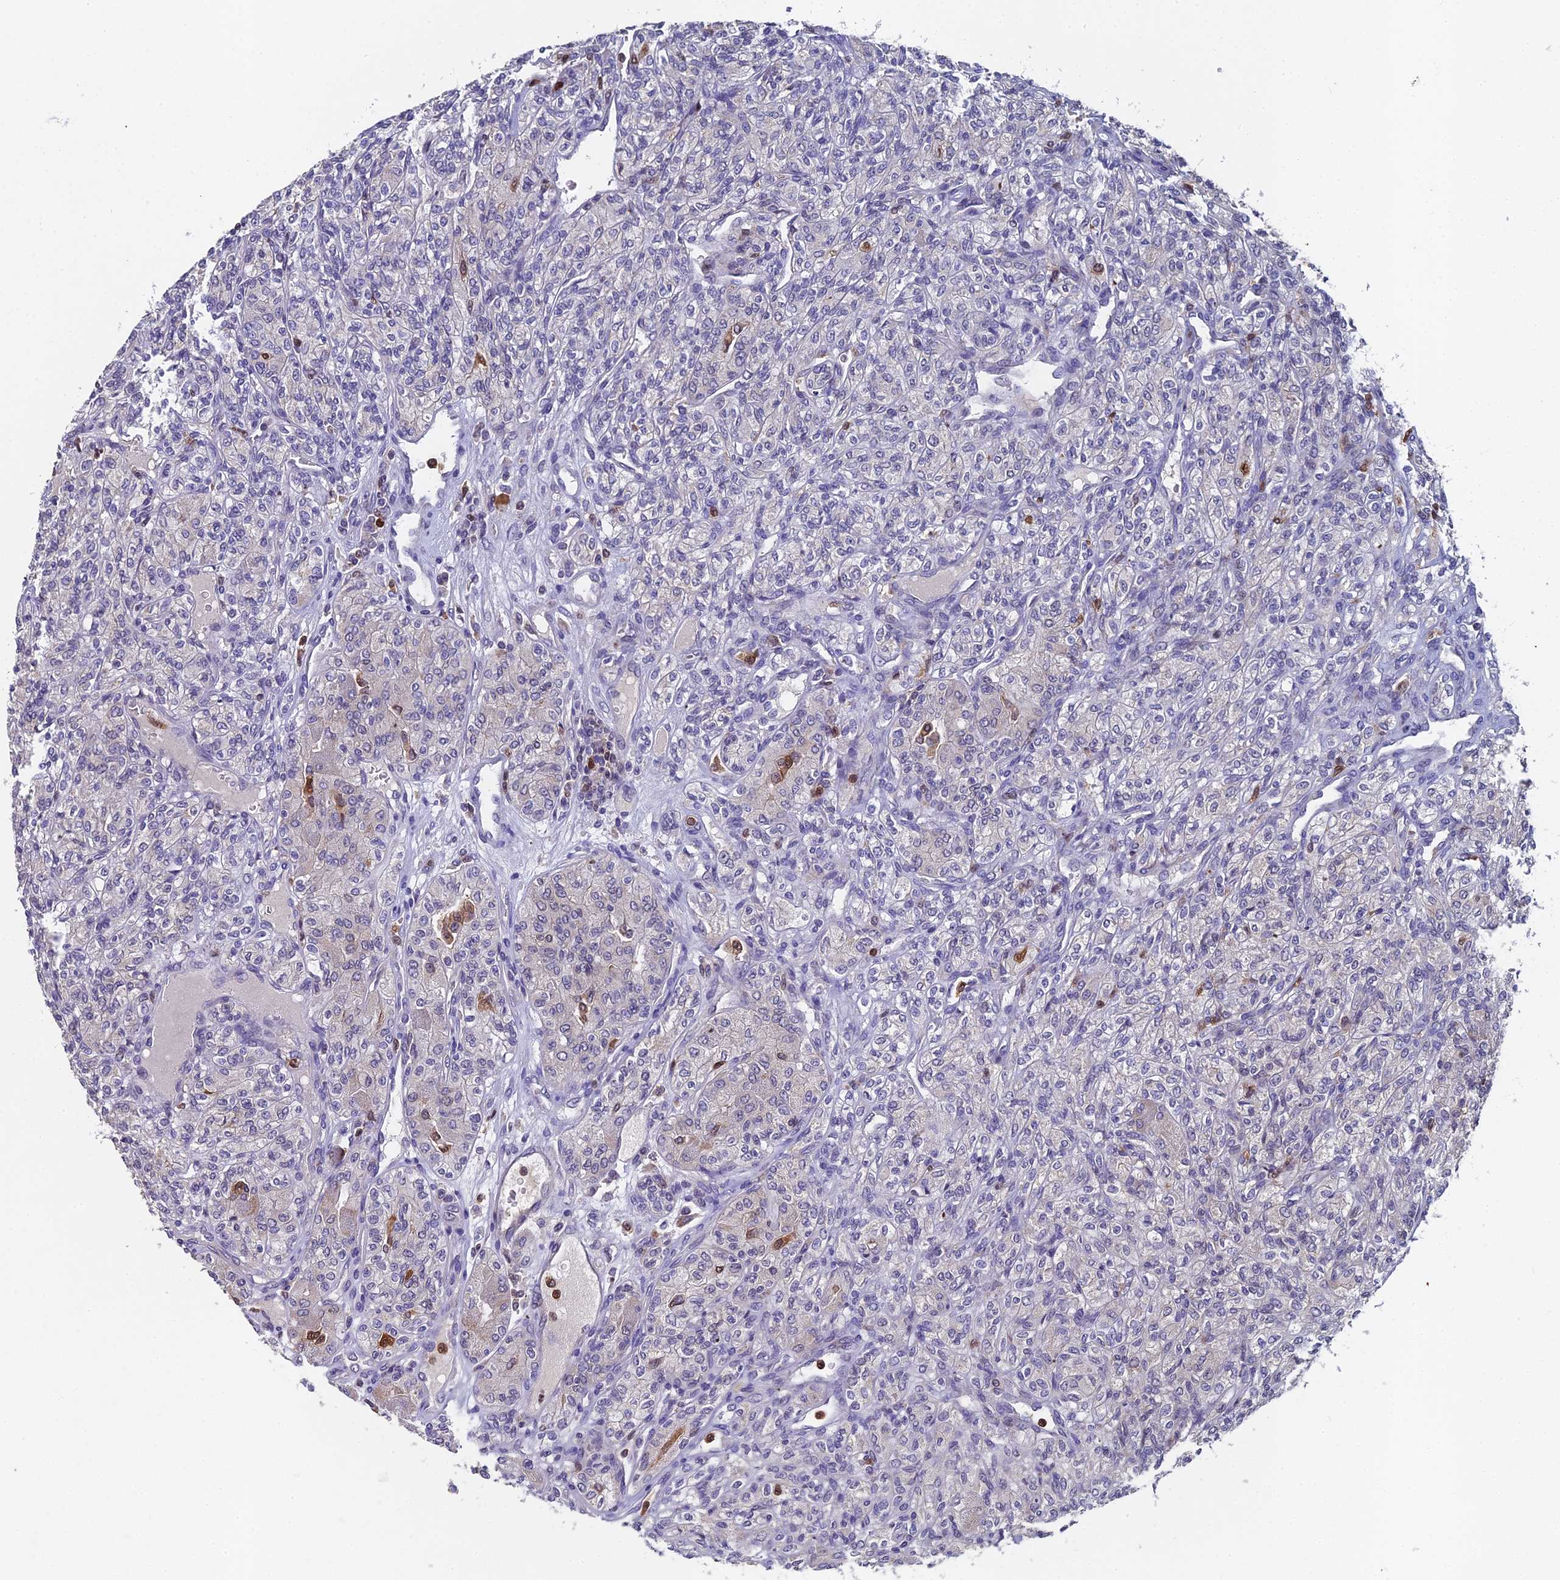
{"staining": {"intensity": "negative", "quantity": "none", "location": "none"}, "tissue": "renal cancer", "cell_type": "Tumor cells", "image_type": "cancer", "snomed": [{"axis": "morphology", "description": "Adenocarcinoma, NOS"}, {"axis": "topography", "description": "Kidney"}], "caption": "Tumor cells are negative for protein expression in human renal adenocarcinoma.", "gene": "GALK2", "patient": {"sex": "male", "age": 77}}